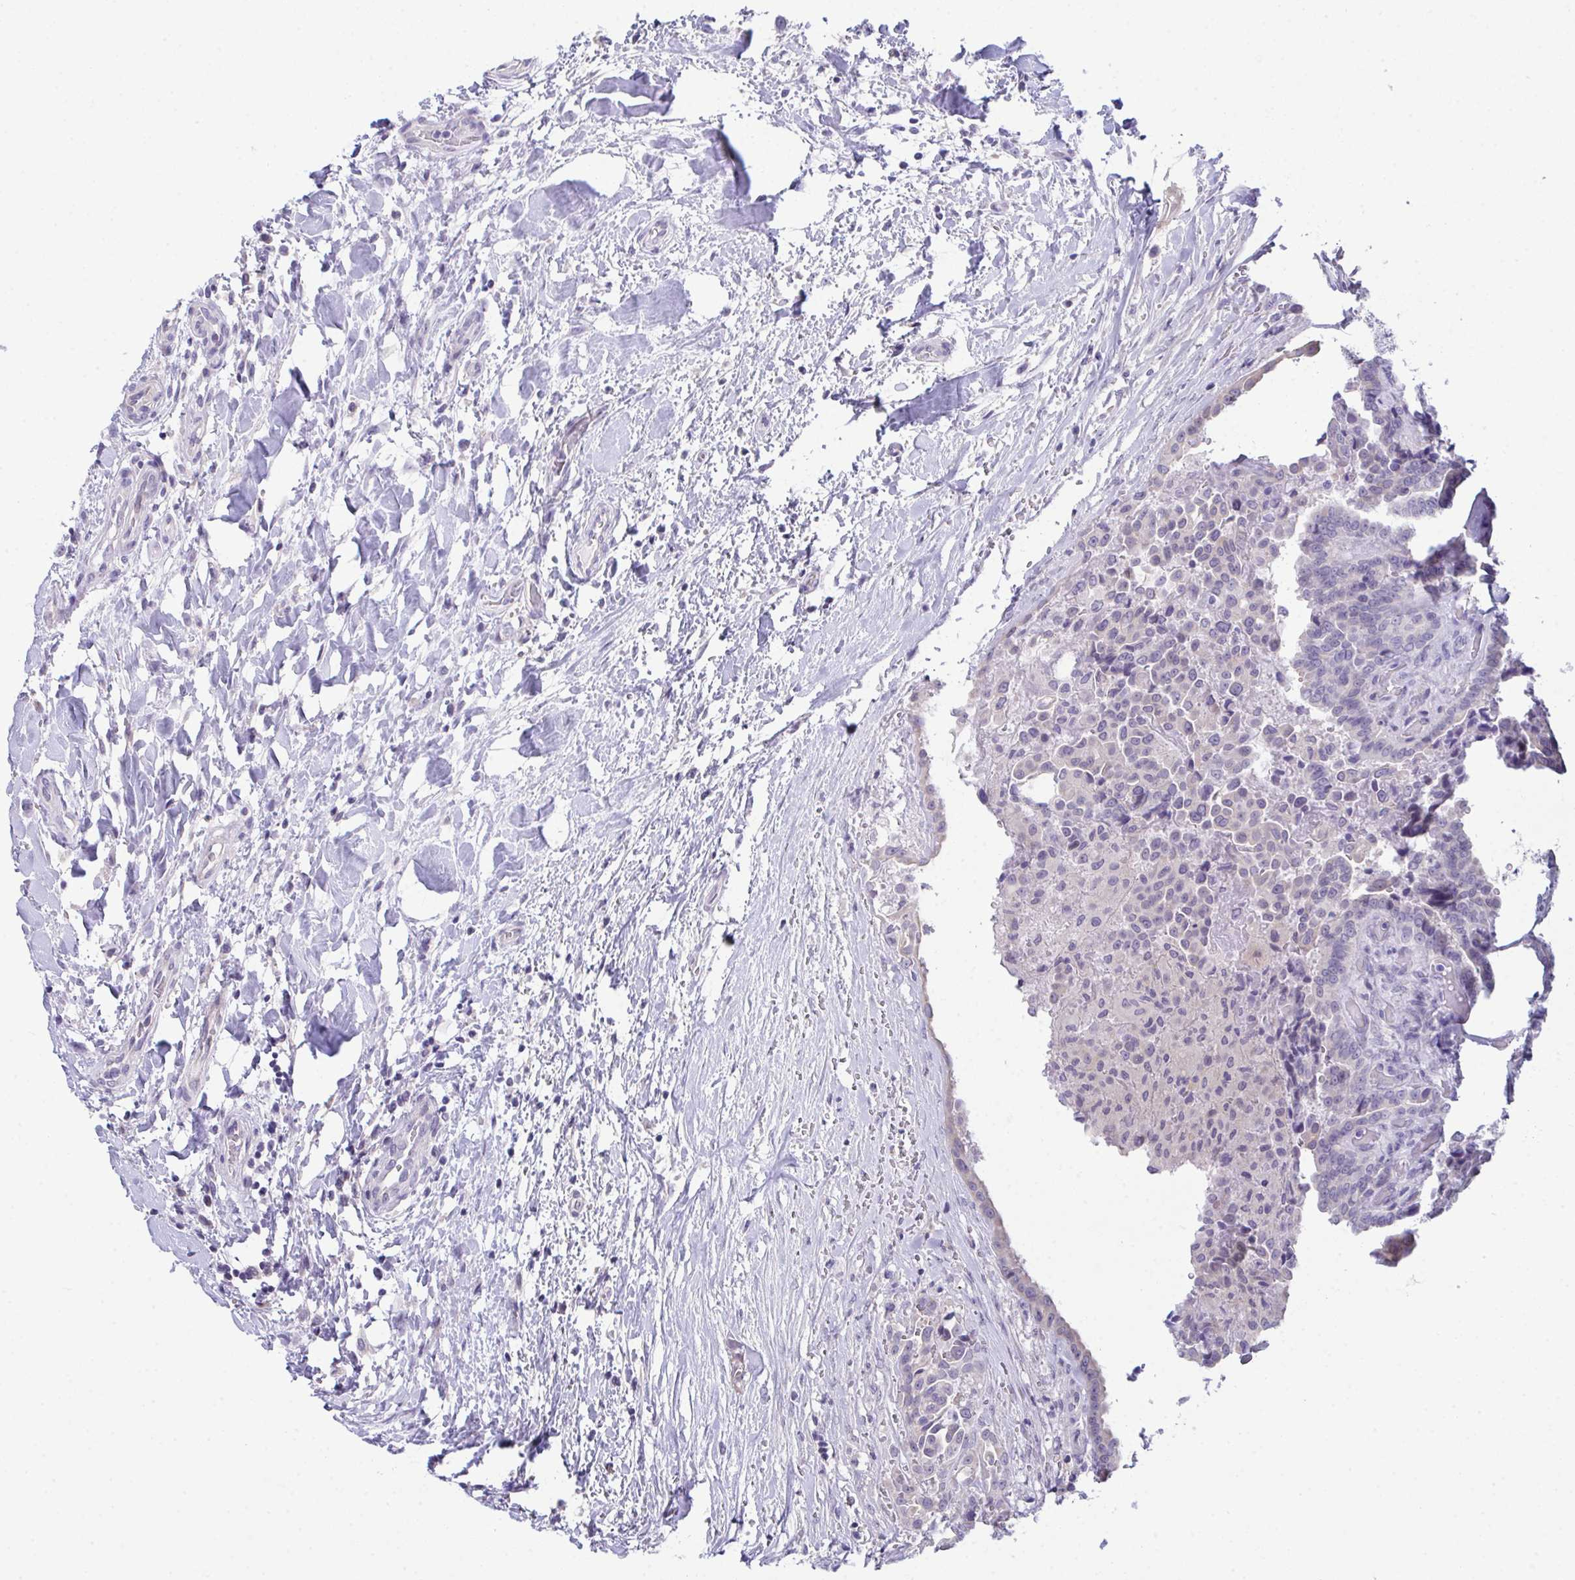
{"staining": {"intensity": "negative", "quantity": "none", "location": "none"}, "tissue": "thyroid cancer", "cell_type": "Tumor cells", "image_type": "cancer", "snomed": [{"axis": "morphology", "description": "Papillary adenocarcinoma, NOS"}, {"axis": "topography", "description": "Thyroid gland"}], "caption": "IHC image of neoplastic tissue: human papillary adenocarcinoma (thyroid) stained with DAB reveals no significant protein expression in tumor cells. (Brightfield microscopy of DAB immunohistochemistry (IHC) at high magnification).", "gene": "ATP6V0D2", "patient": {"sex": "male", "age": 61}}